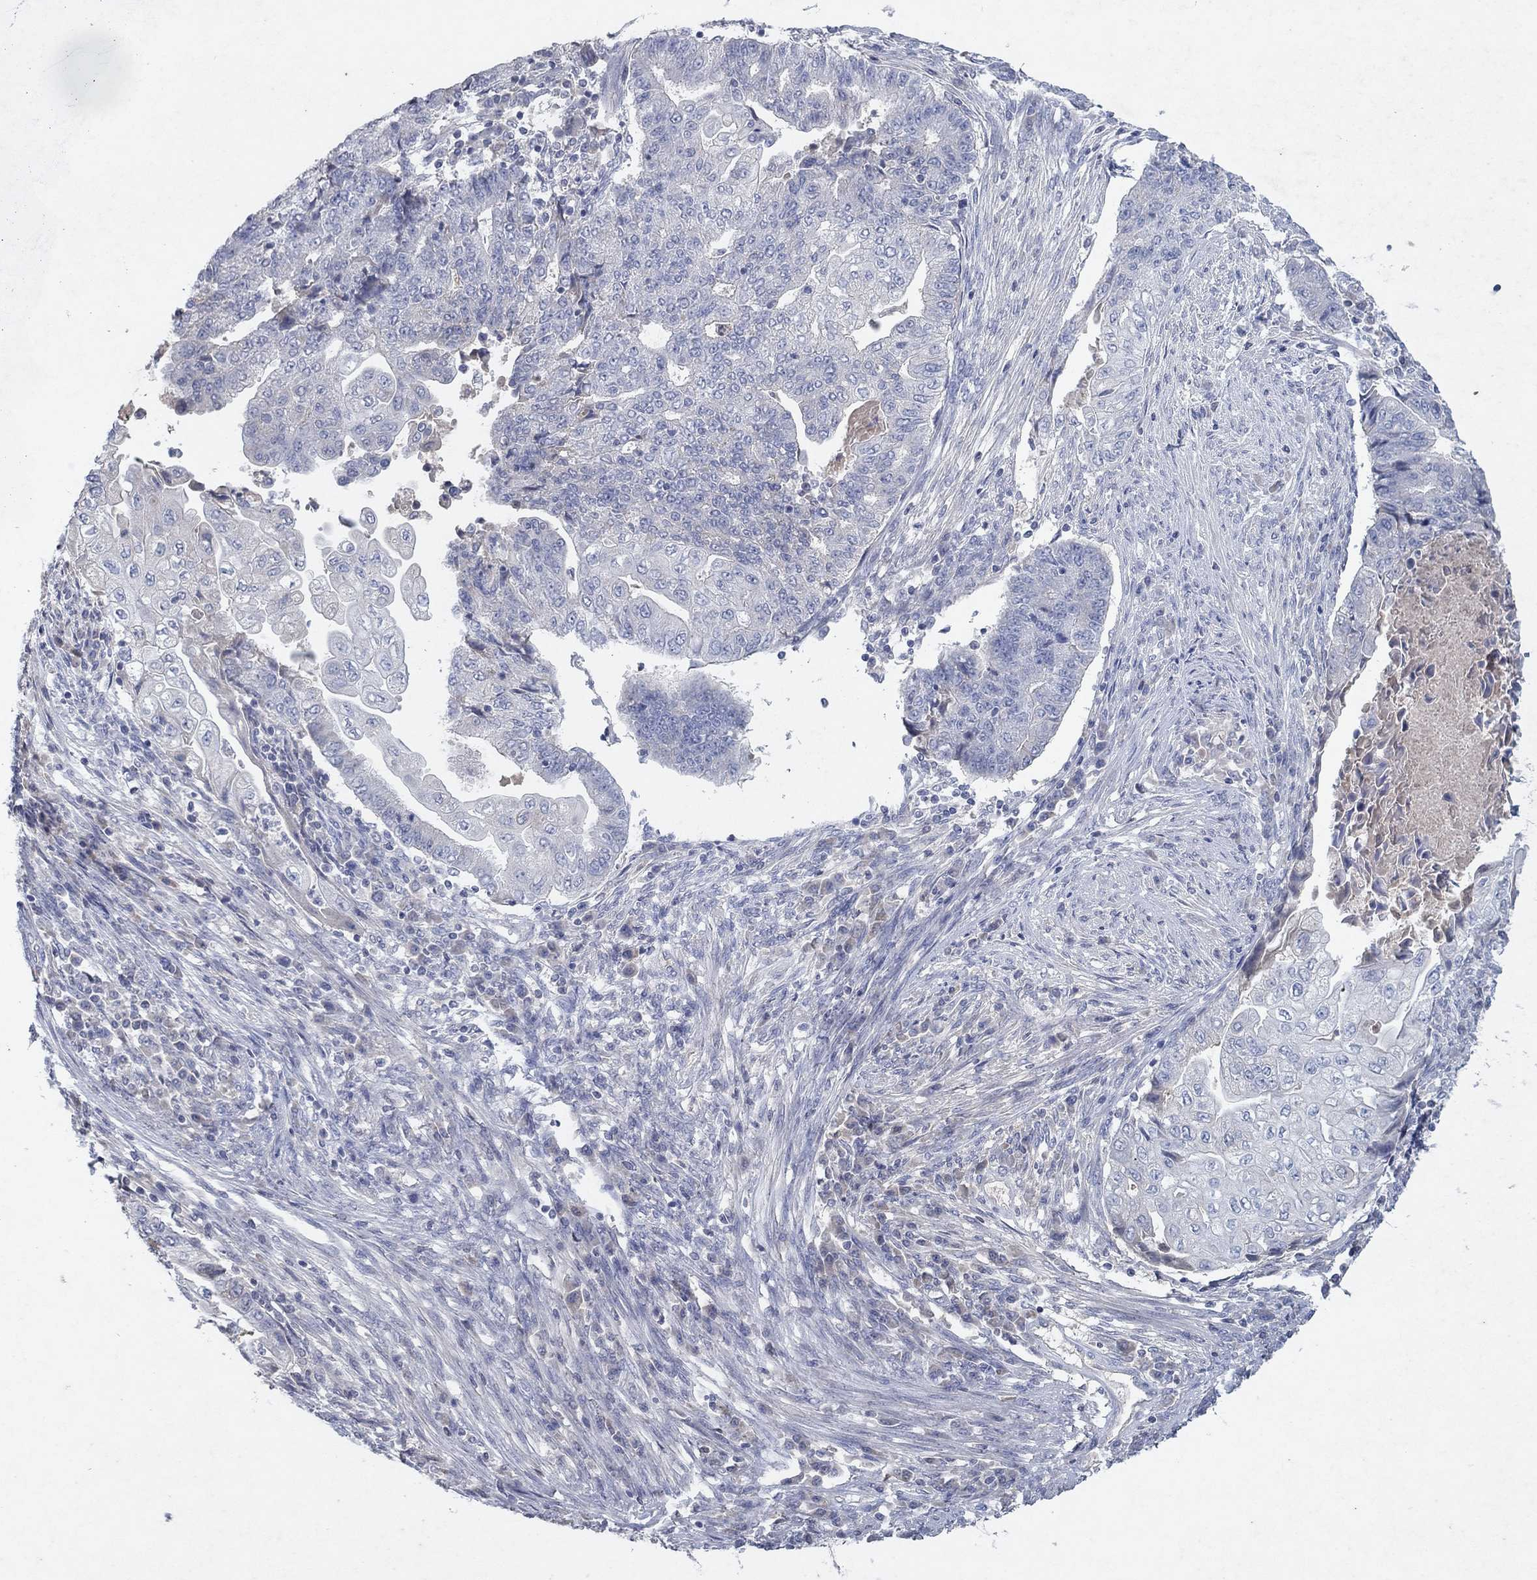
{"staining": {"intensity": "negative", "quantity": "none", "location": "none"}, "tissue": "endometrial cancer", "cell_type": "Tumor cells", "image_type": "cancer", "snomed": [{"axis": "morphology", "description": "Adenocarcinoma, NOS"}, {"axis": "topography", "description": "Uterus"}, {"axis": "topography", "description": "Endometrium"}], "caption": "High power microscopy photomicrograph of an immunohistochemistry (IHC) histopathology image of endometrial adenocarcinoma, revealing no significant positivity in tumor cells. The staining was performed using DAB to visualize the protein expression in brown, while the nuclei were stained in blue with hematoxylin (Magnification: 20x).", "gene": "KRT40", "patient": {"sex": "female", "age": 54}}